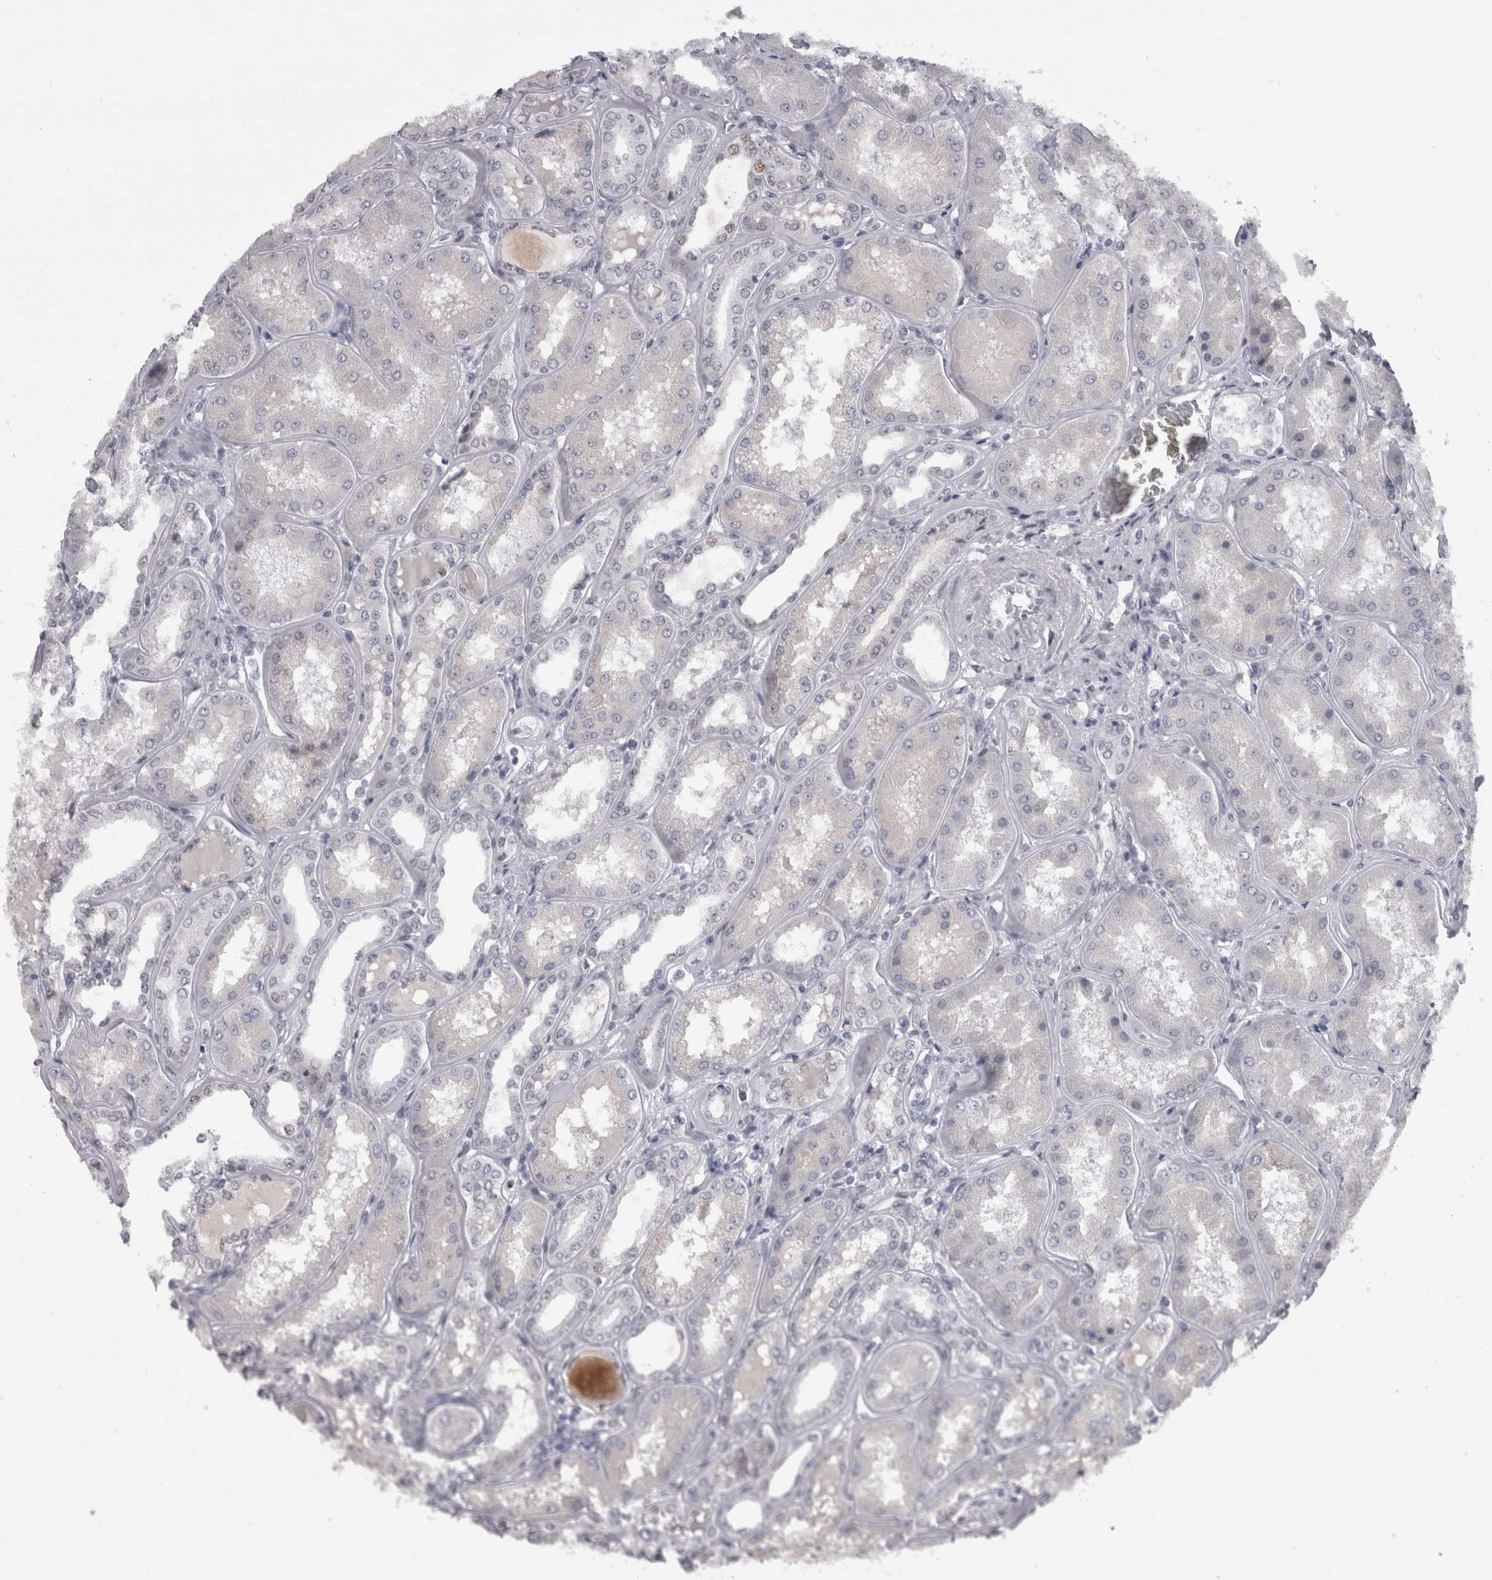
{"staining": {"intensity": "moderate", "quantity": "25%-75%", "location": "nuclear"}, "tissue": "kidney", "cell_type": "Cells in glomeruli", "image_type": "normal", "snomed": [{"axis": "morphology", "description": "Normal tissue, NOS"}, {"axis": "topography", "description": "Kidney"}], "caption": "This photomicrograph demonstrates immunohistochemistry (IHC) staining of unremarkable kidney, with medium moderate nuclear positivity in about 25%-75% of cells in glomeruli.", "gene": "C1orf54", "patient": {"sex": "female", "age": 56}}